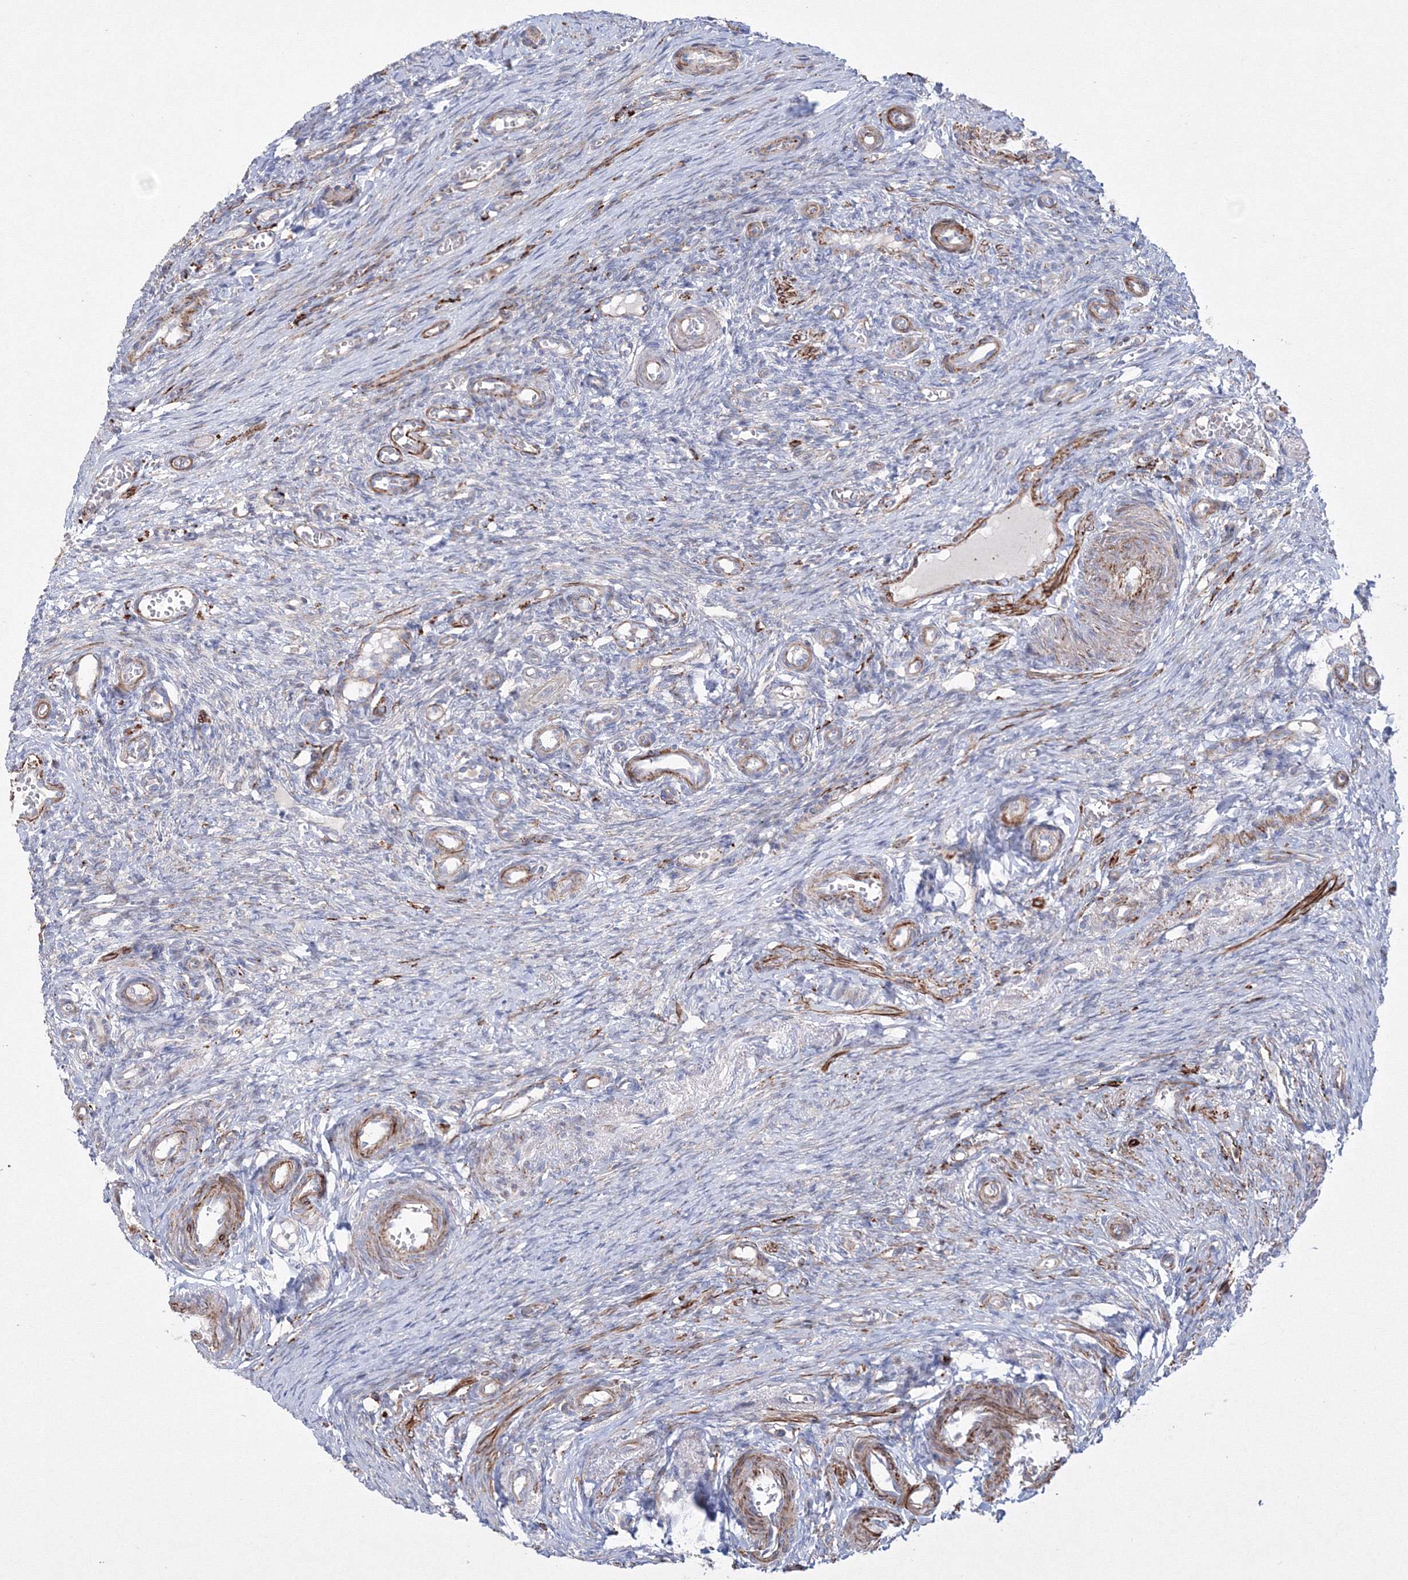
{"staining": {"intensity": "negative", "quantity": "none", "location": "none"}, "tissue": "ovary", "cell_type": "Ovarian stroma cells", "image_type": "normal", "snomed": [{"axis": "morphology", "description": "Adenocarcinoma, NOS"}, {"axis": "topography", "description": "Endometrium"}], "caption": "Ovarian stroma cells are negative for protein expression in unremarkable human ovary.", "gene": "GPR82", "patient": {"sex": "female", "age": 32}}